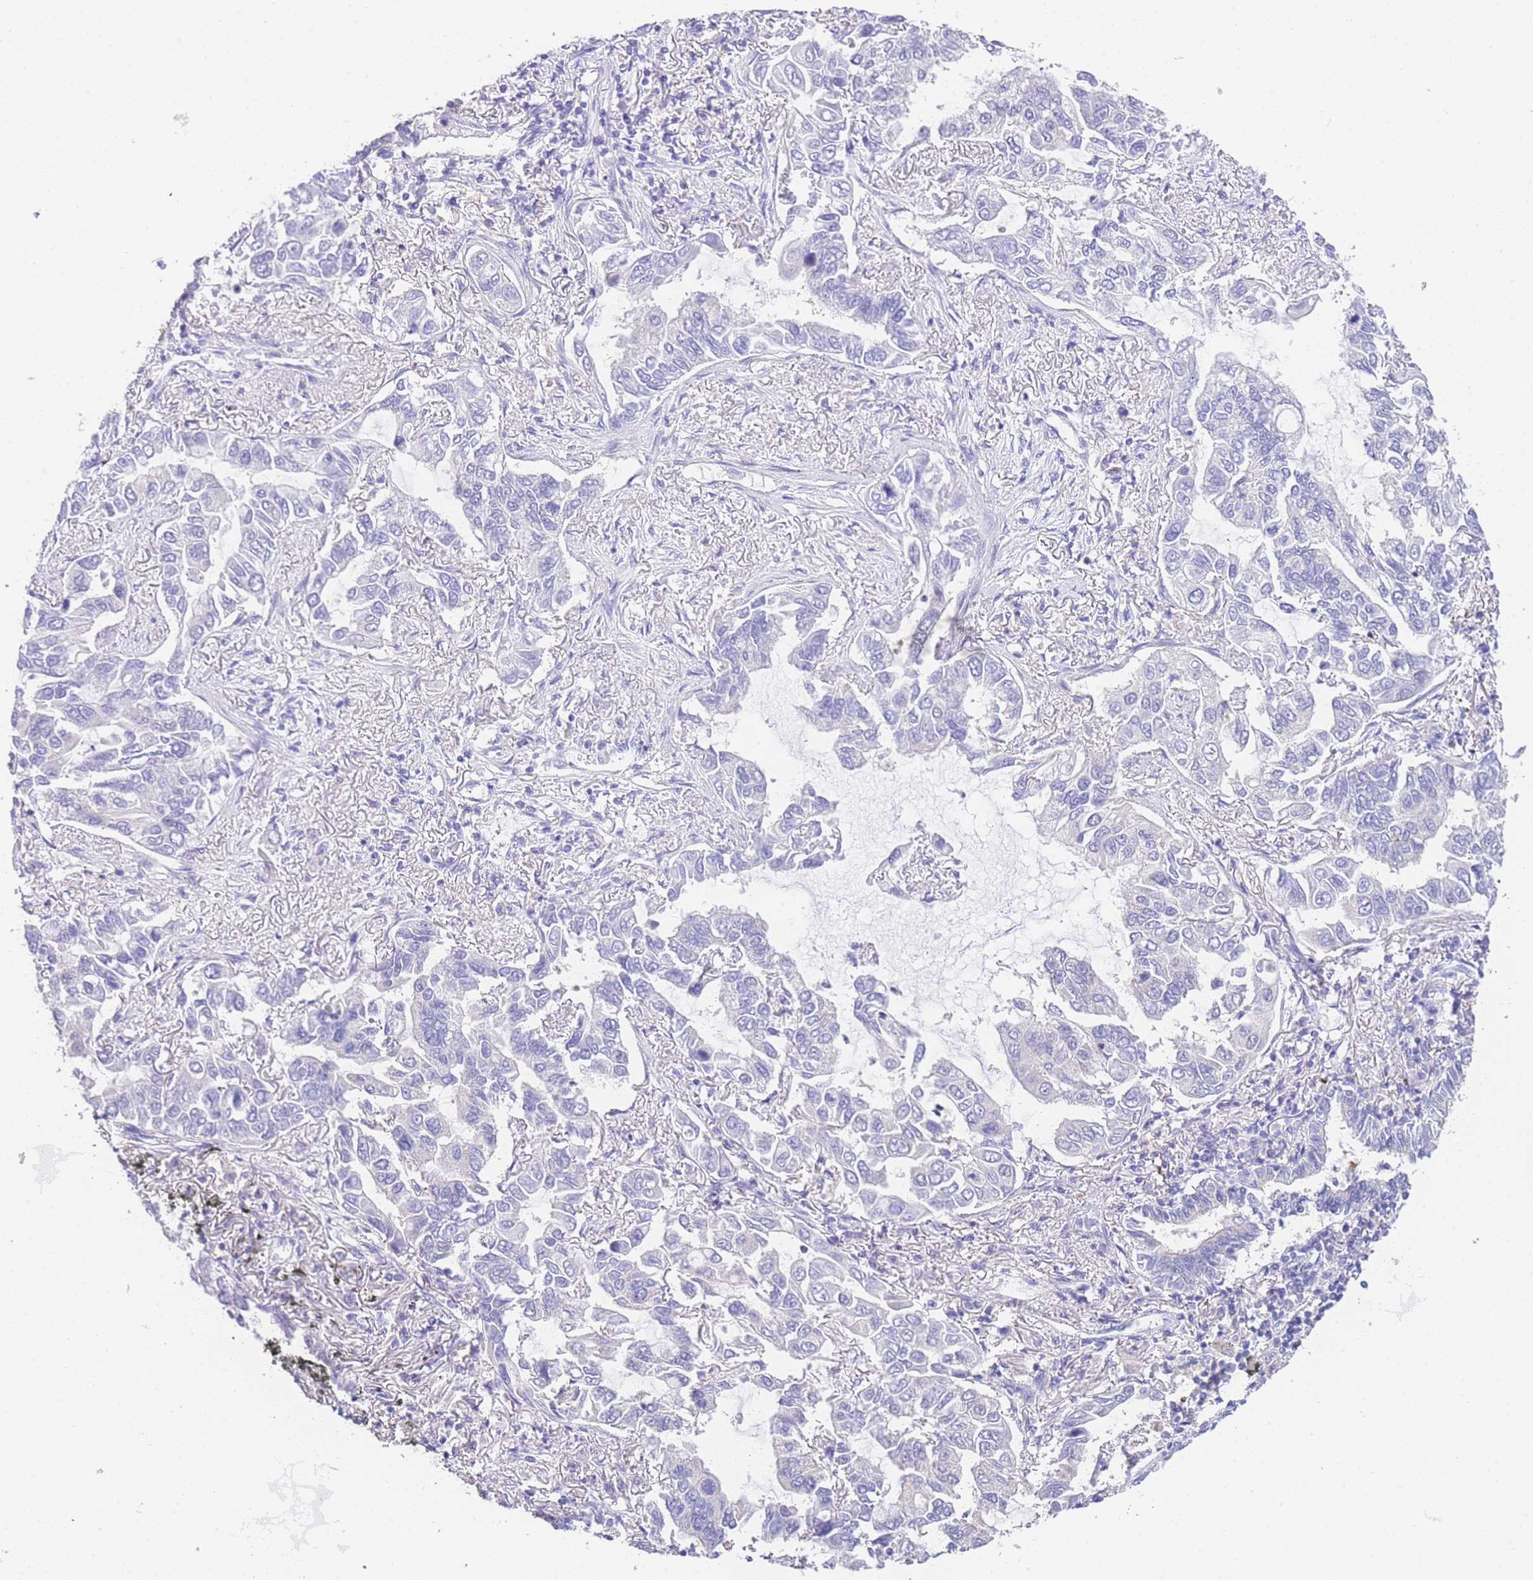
{"staining": {"intensity": "negative", "quantity": "none", "location": "none"}, "tissue": "lung cancer", "cell_type": "Tumor cells", "image_type": "cancer", "snomed": [{"axis": "morphology", "description": "Adenocarcinoma, NOS"}, {"axis": "topography", "description": "Lung"}], "caption": "Immunohistochemistry (IHC) of lung cancer (adenocarcinoma) demonstrates no positivity in tumor cells.", "gene": "EPN2", "patient": {"sex": "male", "age": 64}}